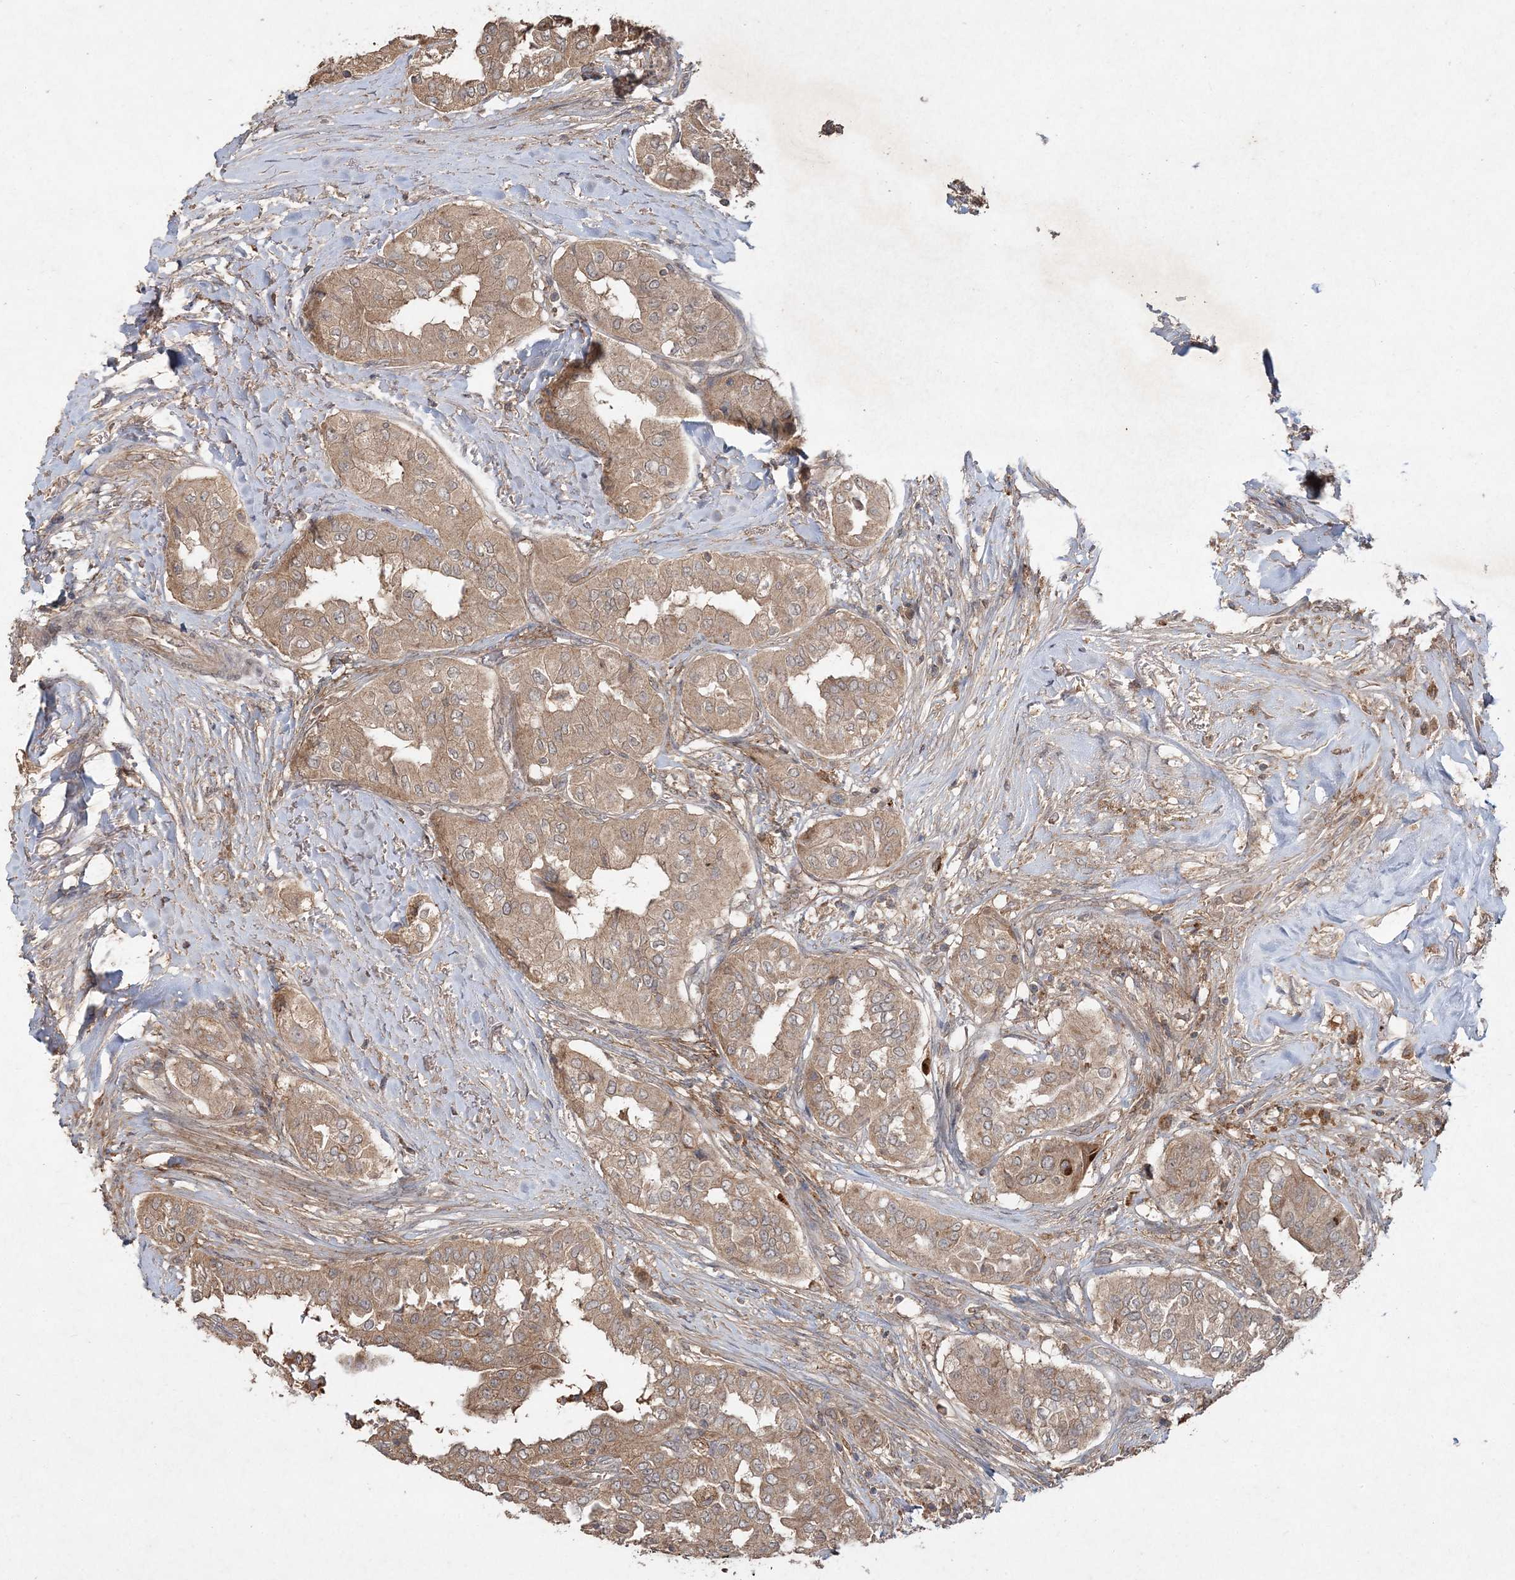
{"staining": {"intensity": "weak", "quantity": ">75%", "location": "cytoplasmic/membranous"}, "tissue": "thyroid cancer", "cell_type": "Tumor cells", "image_type": "cancer", "snomed": [{"axis": "morphology", "description": "Papillary adenocarcinoma, NOS"}, {"axis": "topography", "description": "Thyroid gland"}], "caption": "Tumor cells demonstrate low levels of weak cytoplasmic/membranous positivity in about >75% of cells in human thyroid papillary adenocarcinoma. (DAB = brown stain, brightfield microscopy at high magnification).", "gene": "SPRY1", "patient": {"sex": "female", "age": 59}}